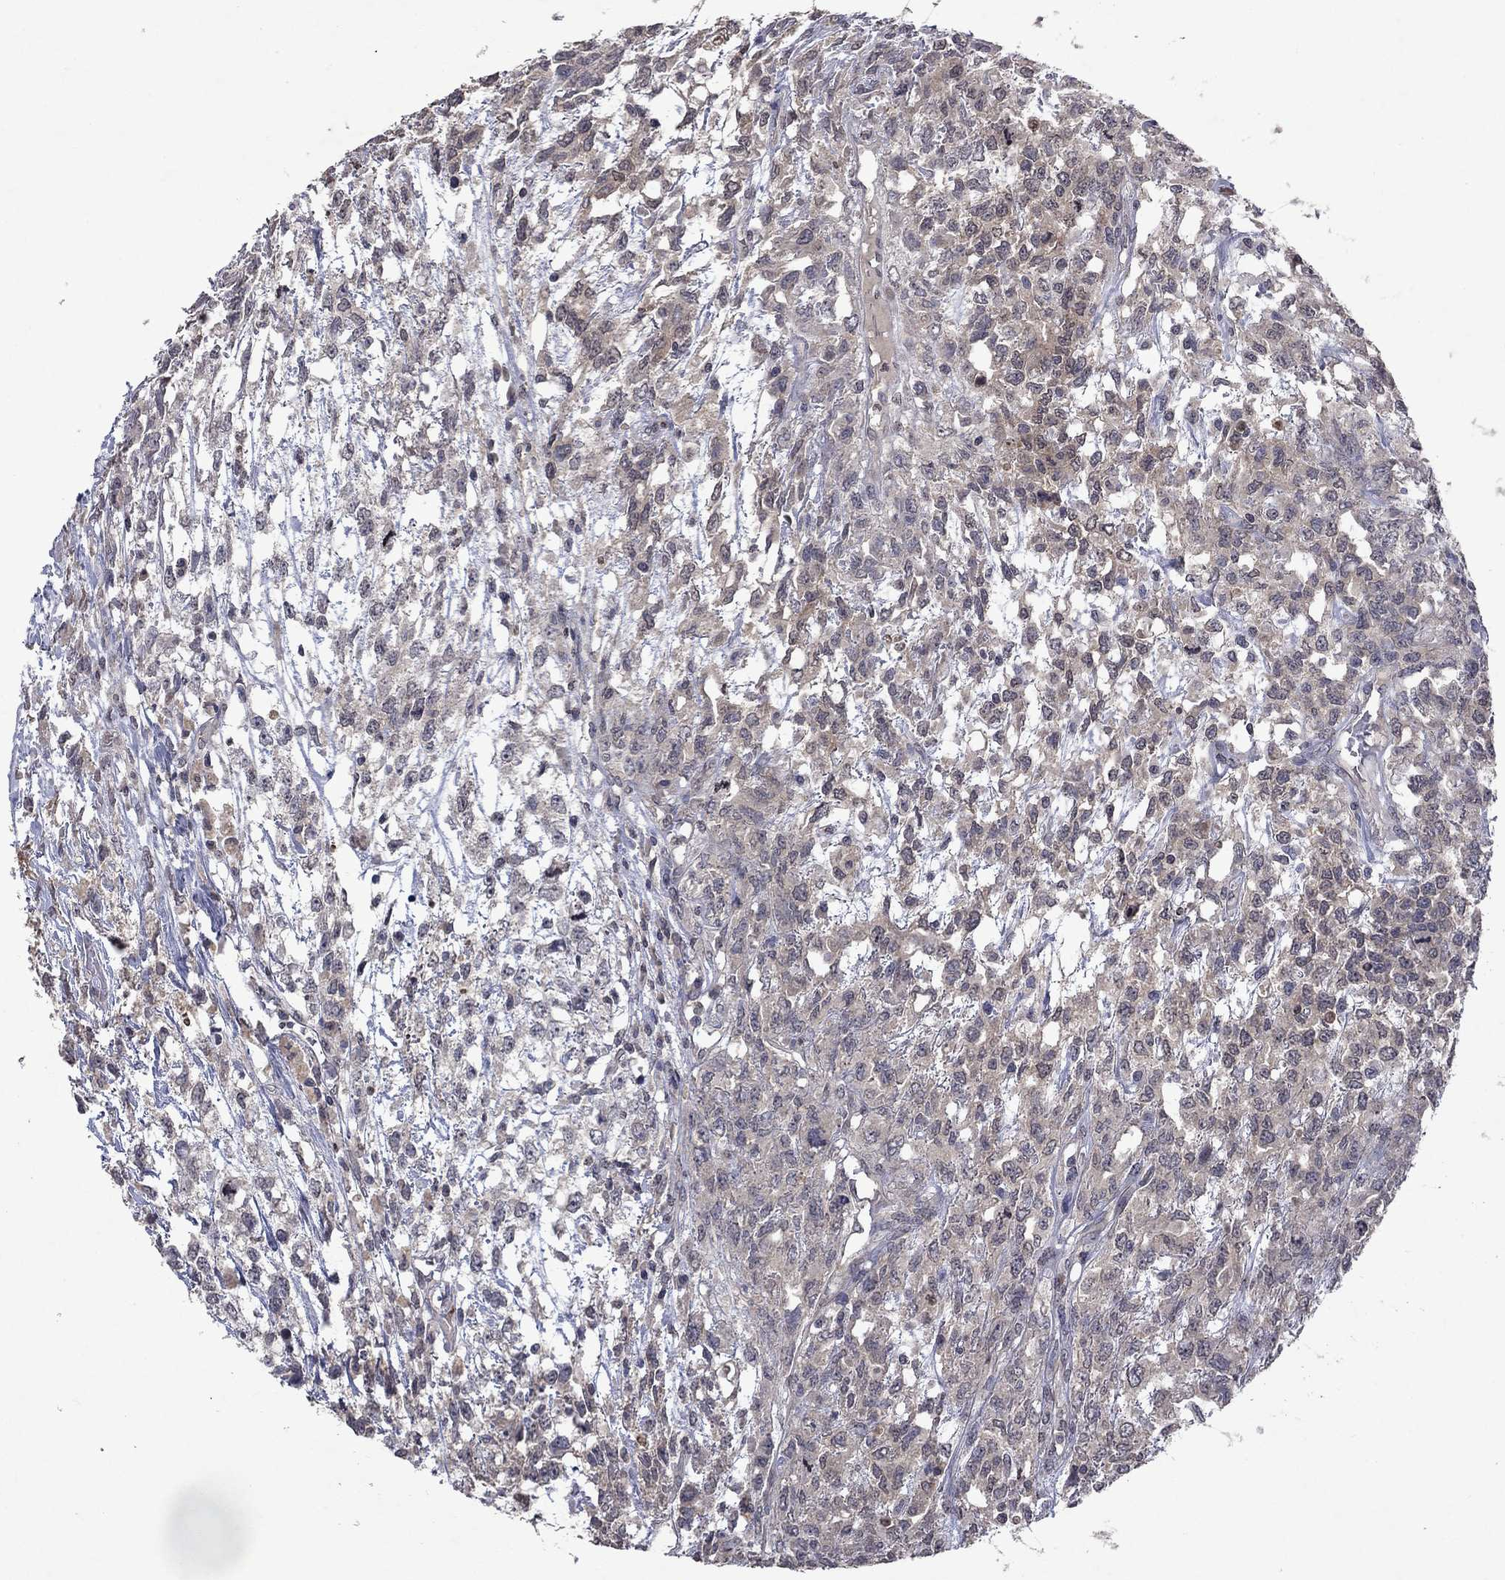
{"staining": {"intensity": "weak", "quantity": ">75%", "location": "cytoplasmic/membranous"}, "tissue": "testis cancer", "cell_type": "Tumor cells", "image_type": "cancer", "snomed": [{"axis": "morphology", "description": "Seminoma, NOS"}, {"axis": "topography", "description": "Testis"}], "caption": "The immunohistochemical stain labels weak cytoplasmic/membranous staining in tumor cells of testis seminoma tissue. (DAB (3,3'-diaminobenzidine) = brown stain, brightfield microscopy at high magnification).", "gene": "TTC38", "patient": {"sex": "male", "age": 52}}